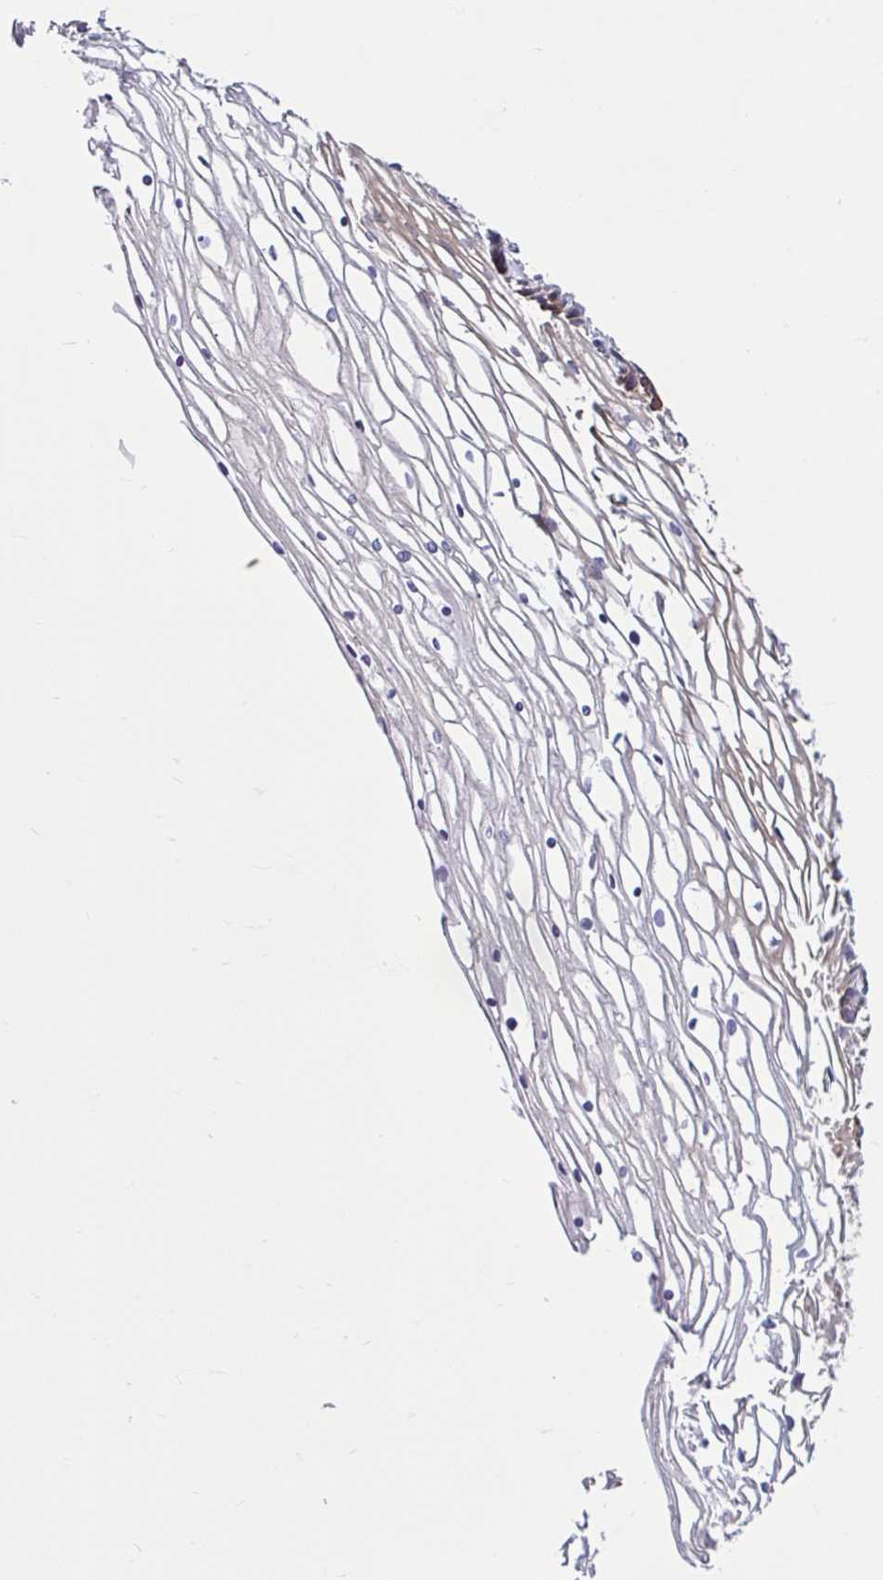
{"staining": {"intensity": "weak", "quantity": "25%-75%", "location": "cytoplasmic/membranous"}, "tissue": "cervix", "cell_type": "Glandular cells", "image_type": "normal", "snomed": [{"axis": "morphology", "description": "Normal tissue, NOS"}, {"axis": "topography", "description": "Cervix"}], "caption": "Unremarkable cervix displays weak cytoplasmic/membranous expression in approximately 25%-75% of glandular cells The staining was performed using DAB (3,3'-diaminobenzidine), with brown indicating positive protein expression. Nuclei are stained blue with hematoxylin..", "gene": "LARS1", "patient": {"sex": "female", "age": 36}}